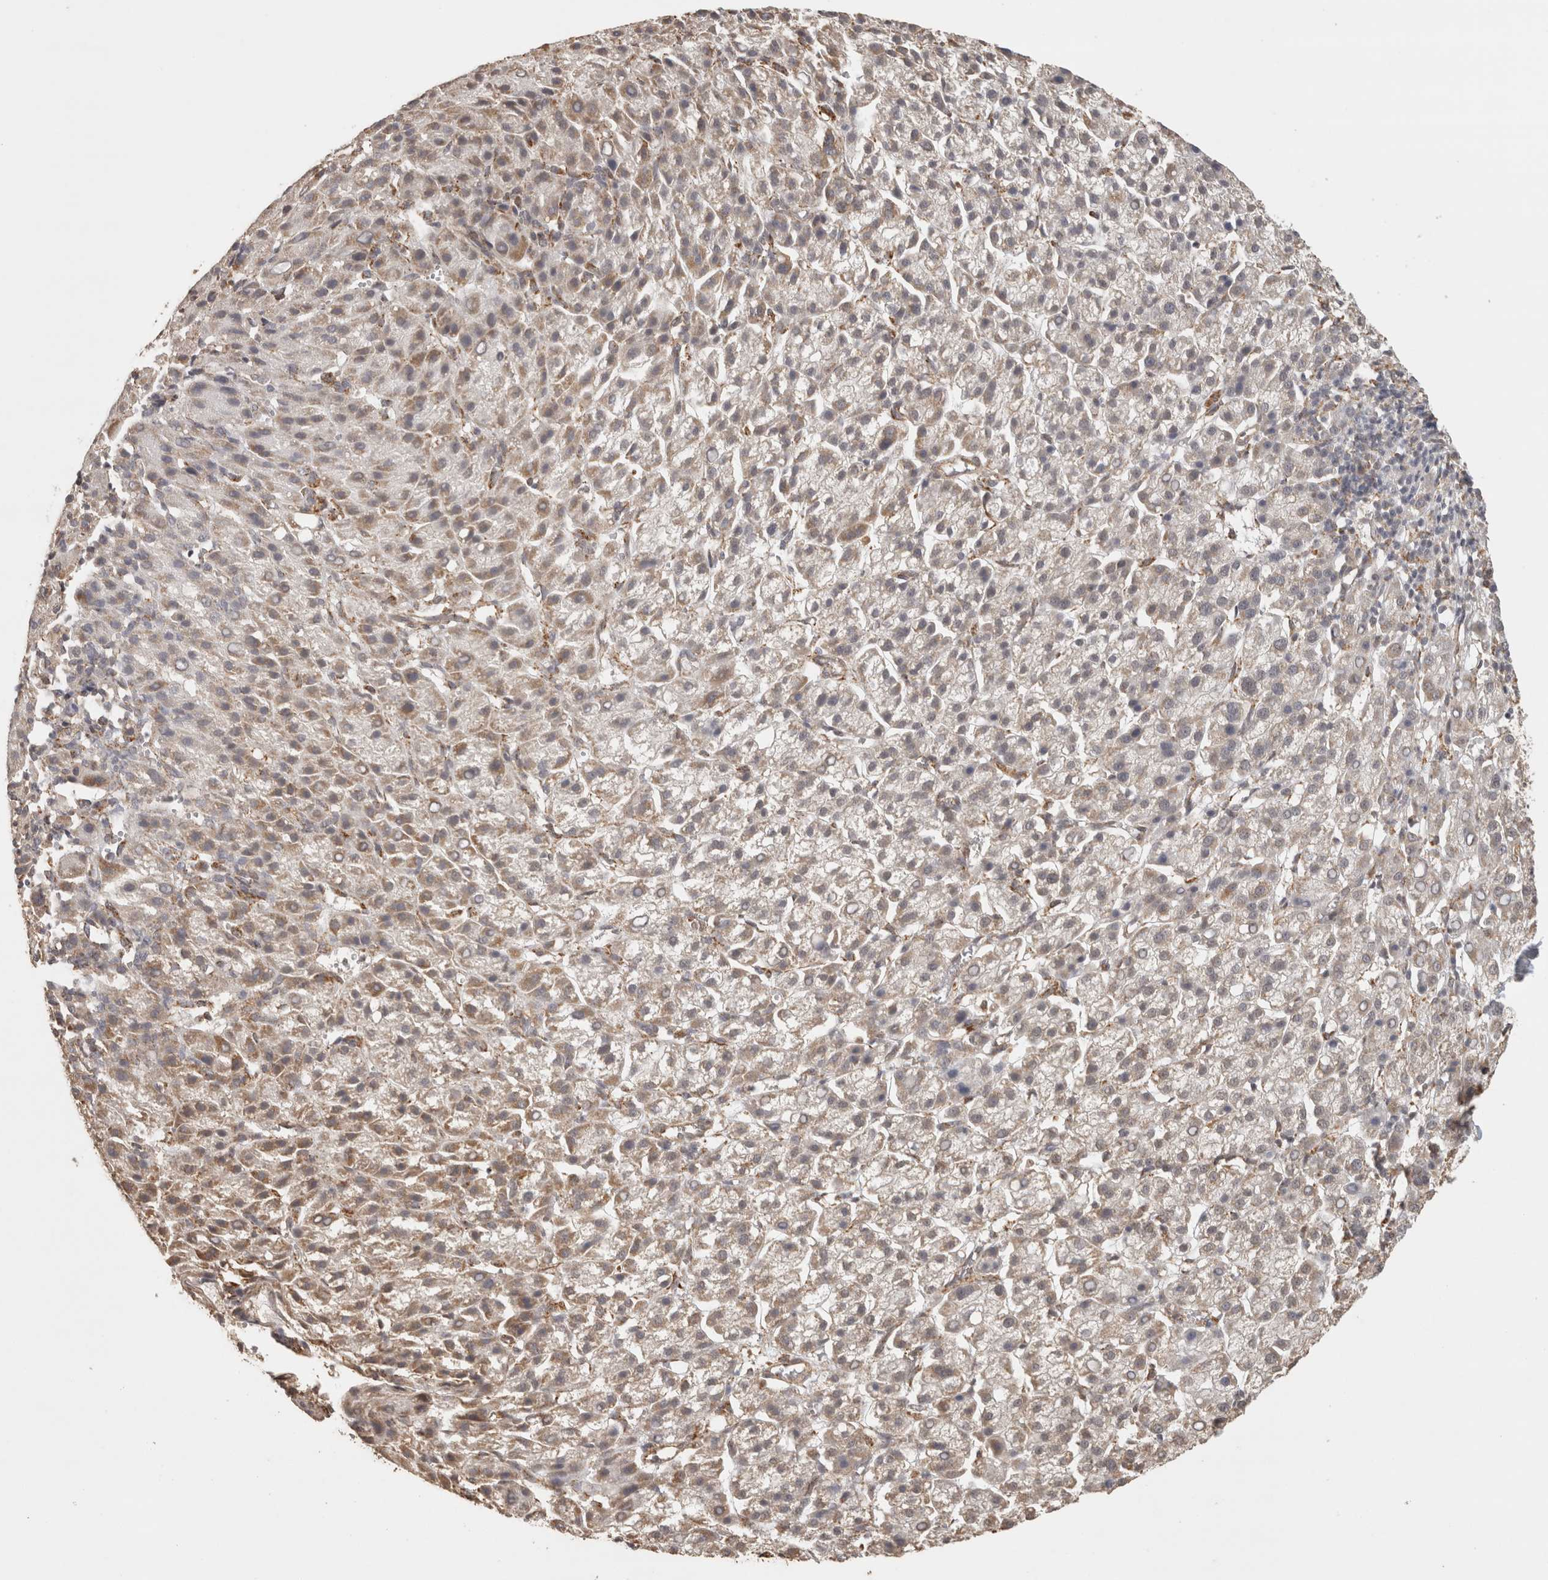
{"staining": {"intensity": "weak", "quantity": "25%-75%", "location": "cytoplasmic/membranous"}, "tissue": "liver cancer", "cell_type": "Tumor cells", "image_type": "cancer", "snomed": [{"axis": "morphology", "description": "Carcinoma, Hepatocellular, NOS"}, {"axis": "topography", "description": "Liver"}], "caption": "Liver cancer (hepatocellular carcinoma) stained with DAB (3,3'-diaminobenzidine) immunohistochemistry (IHC) demonstrates low levels of weak cytoplasmic/membranous positivity in approximately 25%-75% of tumor cells.", "gene": "BNIP3L", "patient": {"sex": "female", "age": 58}}